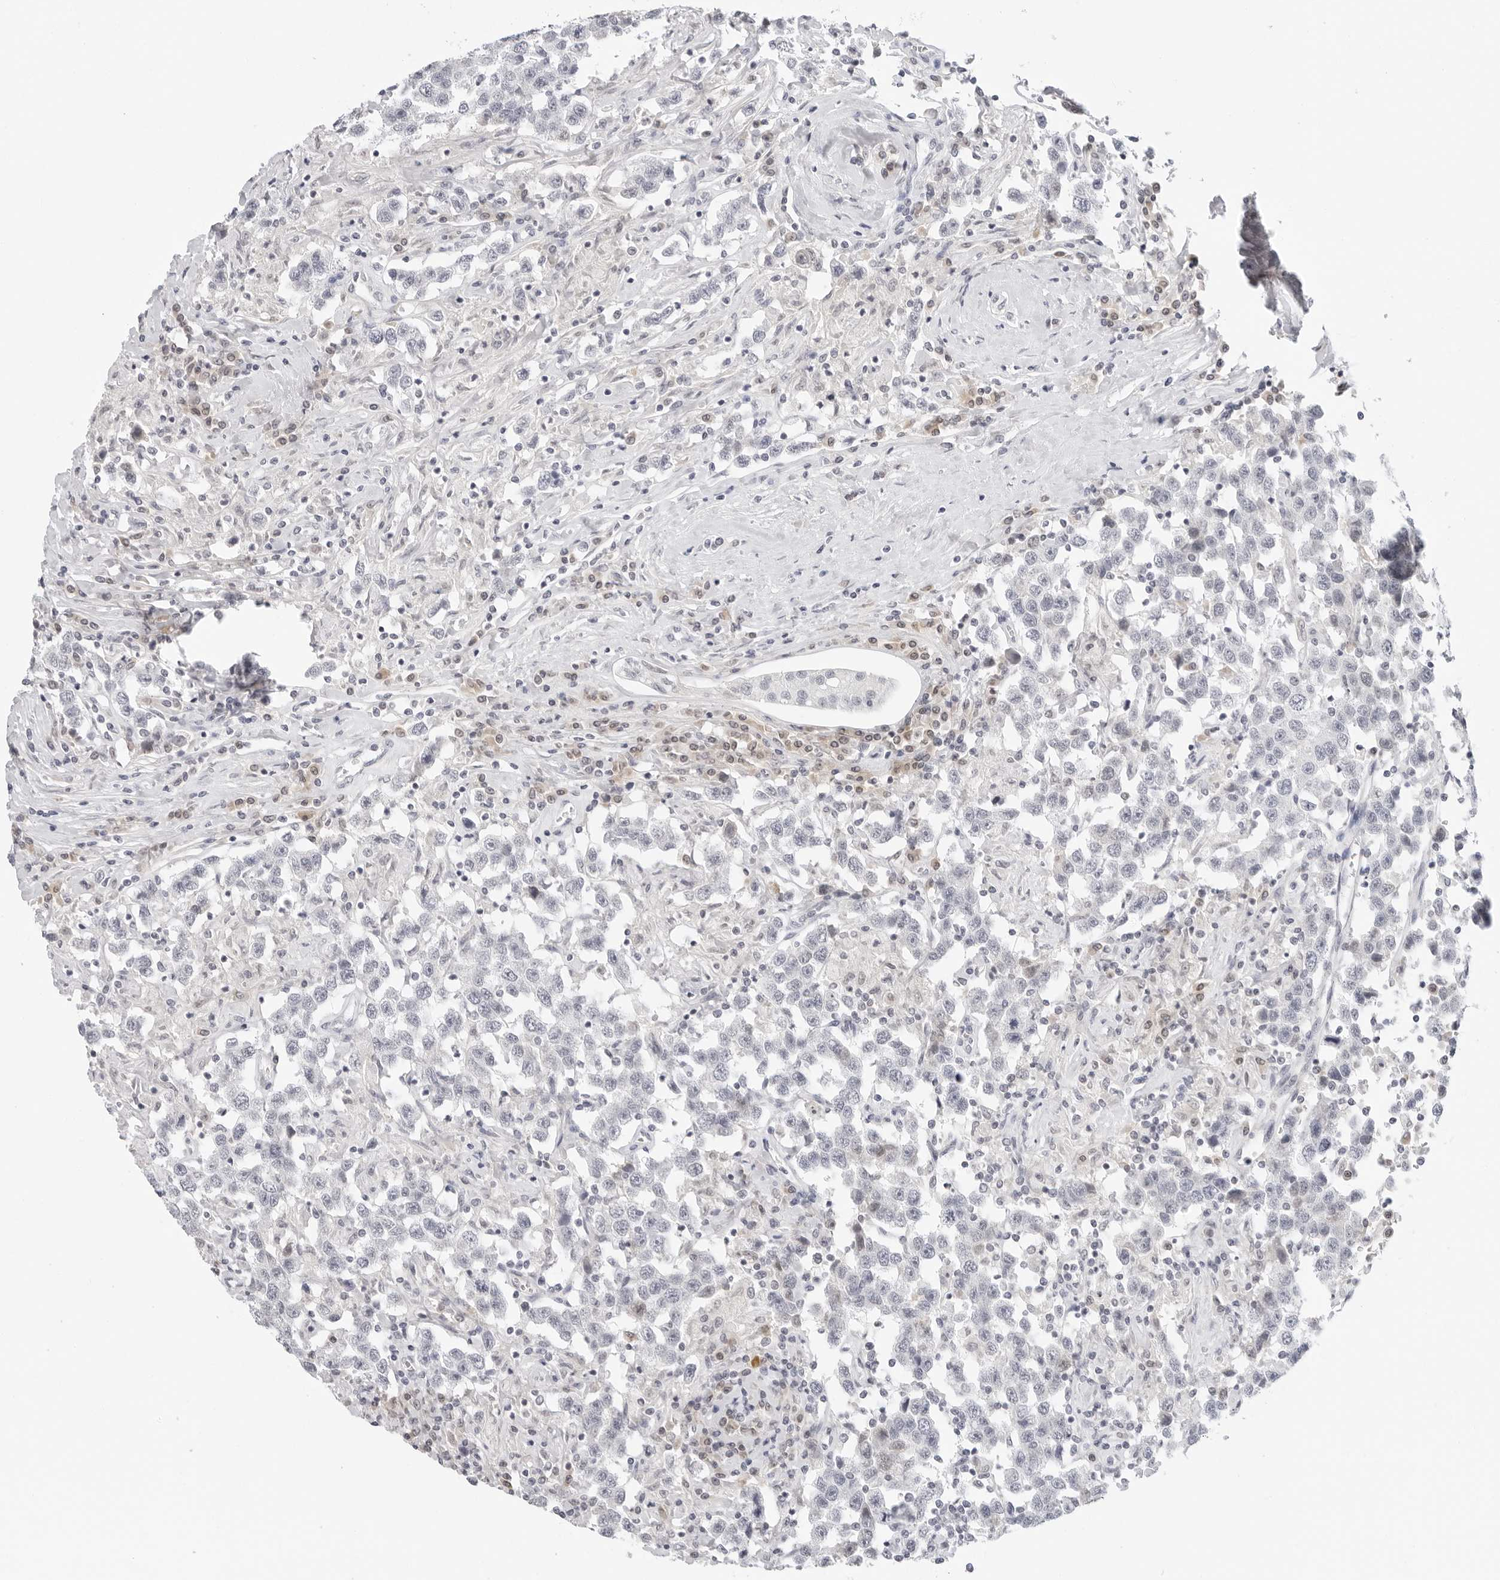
{"staining": {"intensity": "negative", "quantity": "none", "location": "none"}, "tissue": "testis cancer", "cell_type": "Tumor cells", "image_type": "cancer", "snomed": [{"axis": "morphology", "description": "Seminoma, NOS"}, {"axis": "topography", "description": "Testis"}], "caption": "This is an IHC photomicrograph of human testis cancer. There is no expression in tumor cells.", "gene": "EDN2", "patient": {"sex": "male", "age": 41}}